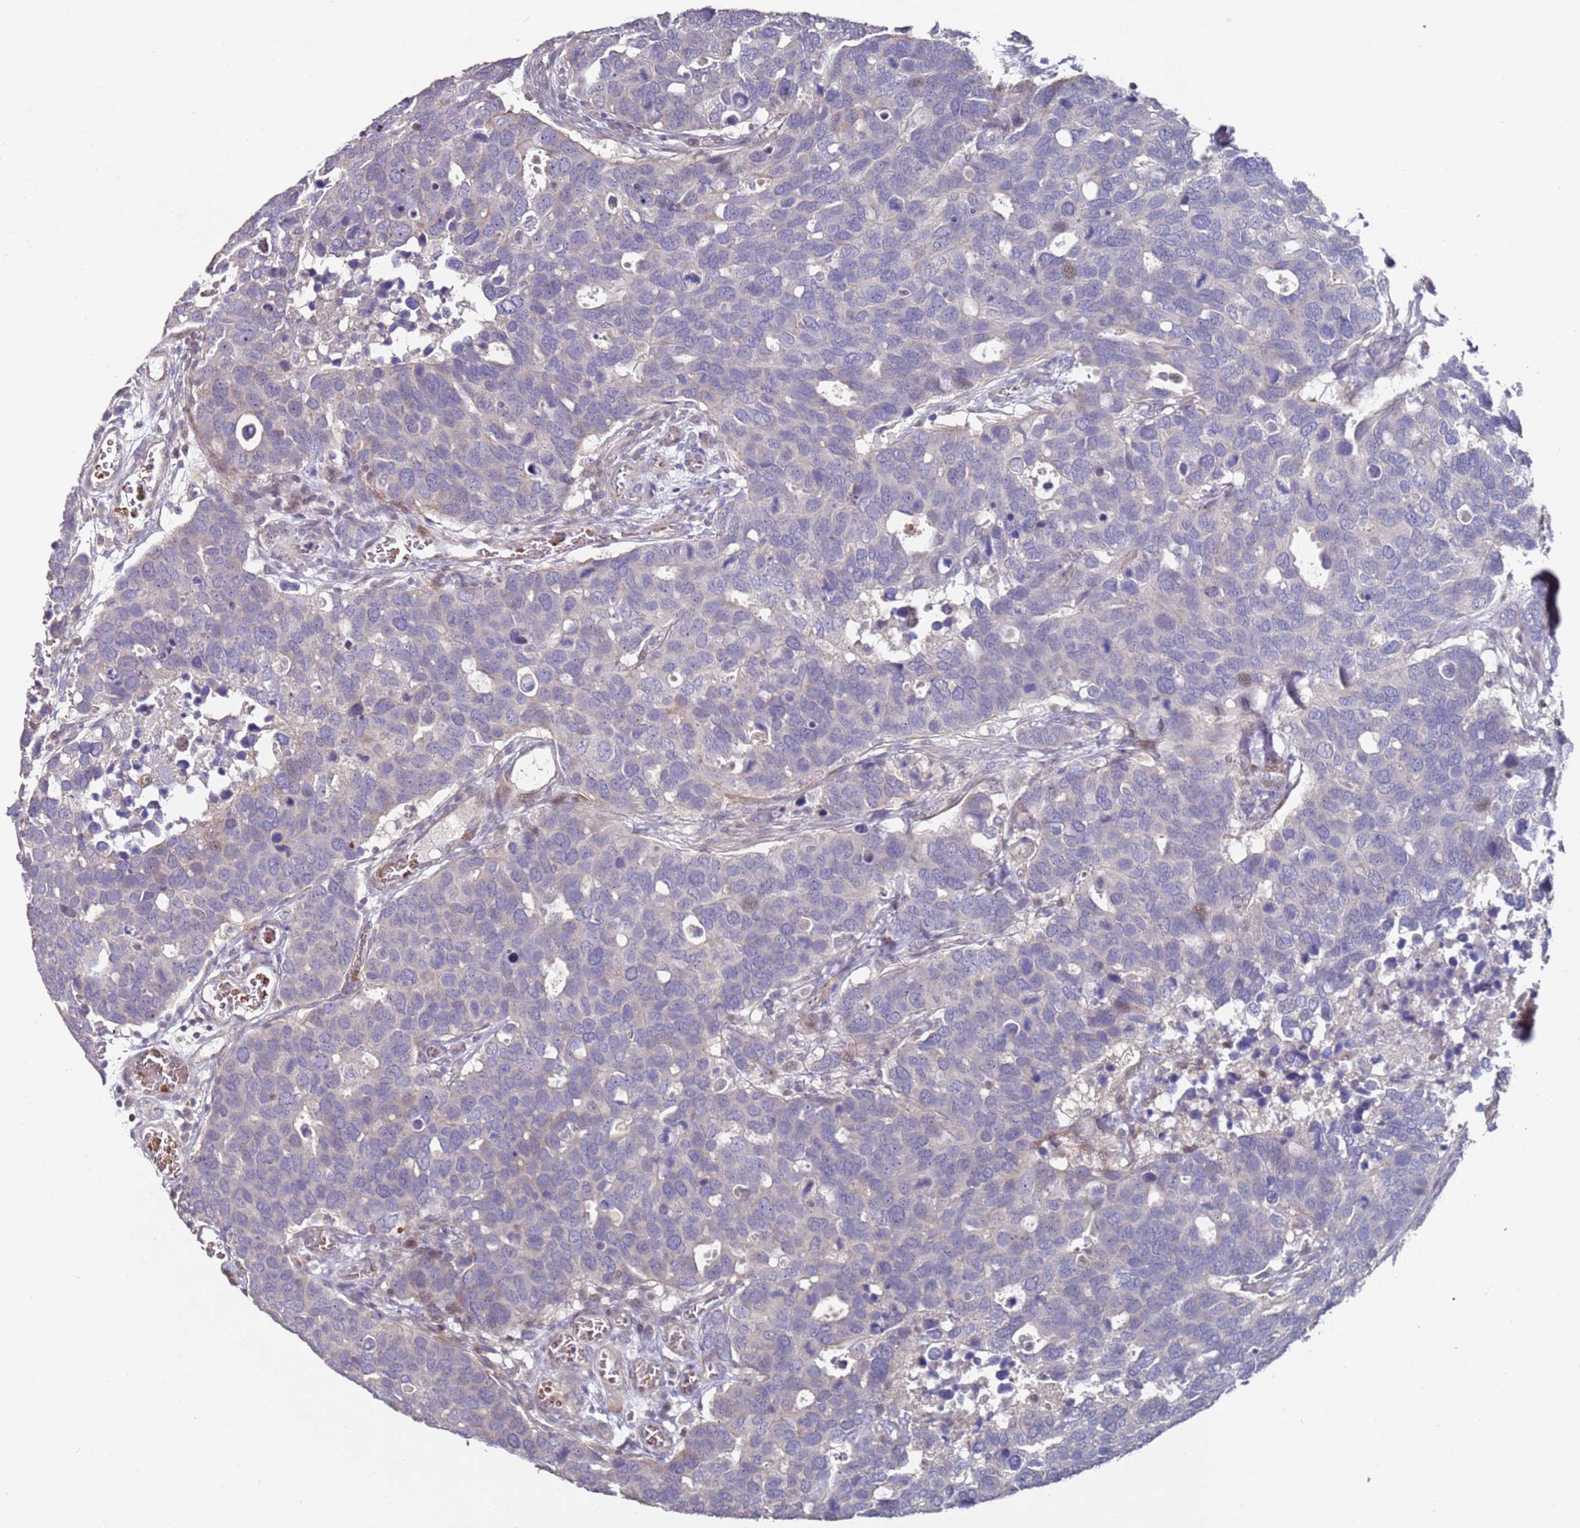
{"staining": {"intensity": "negative", "quantity": "none", "location": "none"}, "tissue": "breast cancer", "cell_type": "Tumor cells", "image_type": "cancer", "snomed": [{"axis": "morphology", "description": "Duct carcinoma"}, {"axis": "topography", "description": "Breast"}], "caption": "There is no significant positivity in tumor cells of infiltrating ductal carcinoma (breast).", "gene": "LACC1", "patient": {"sex": "female", "age": 83}}